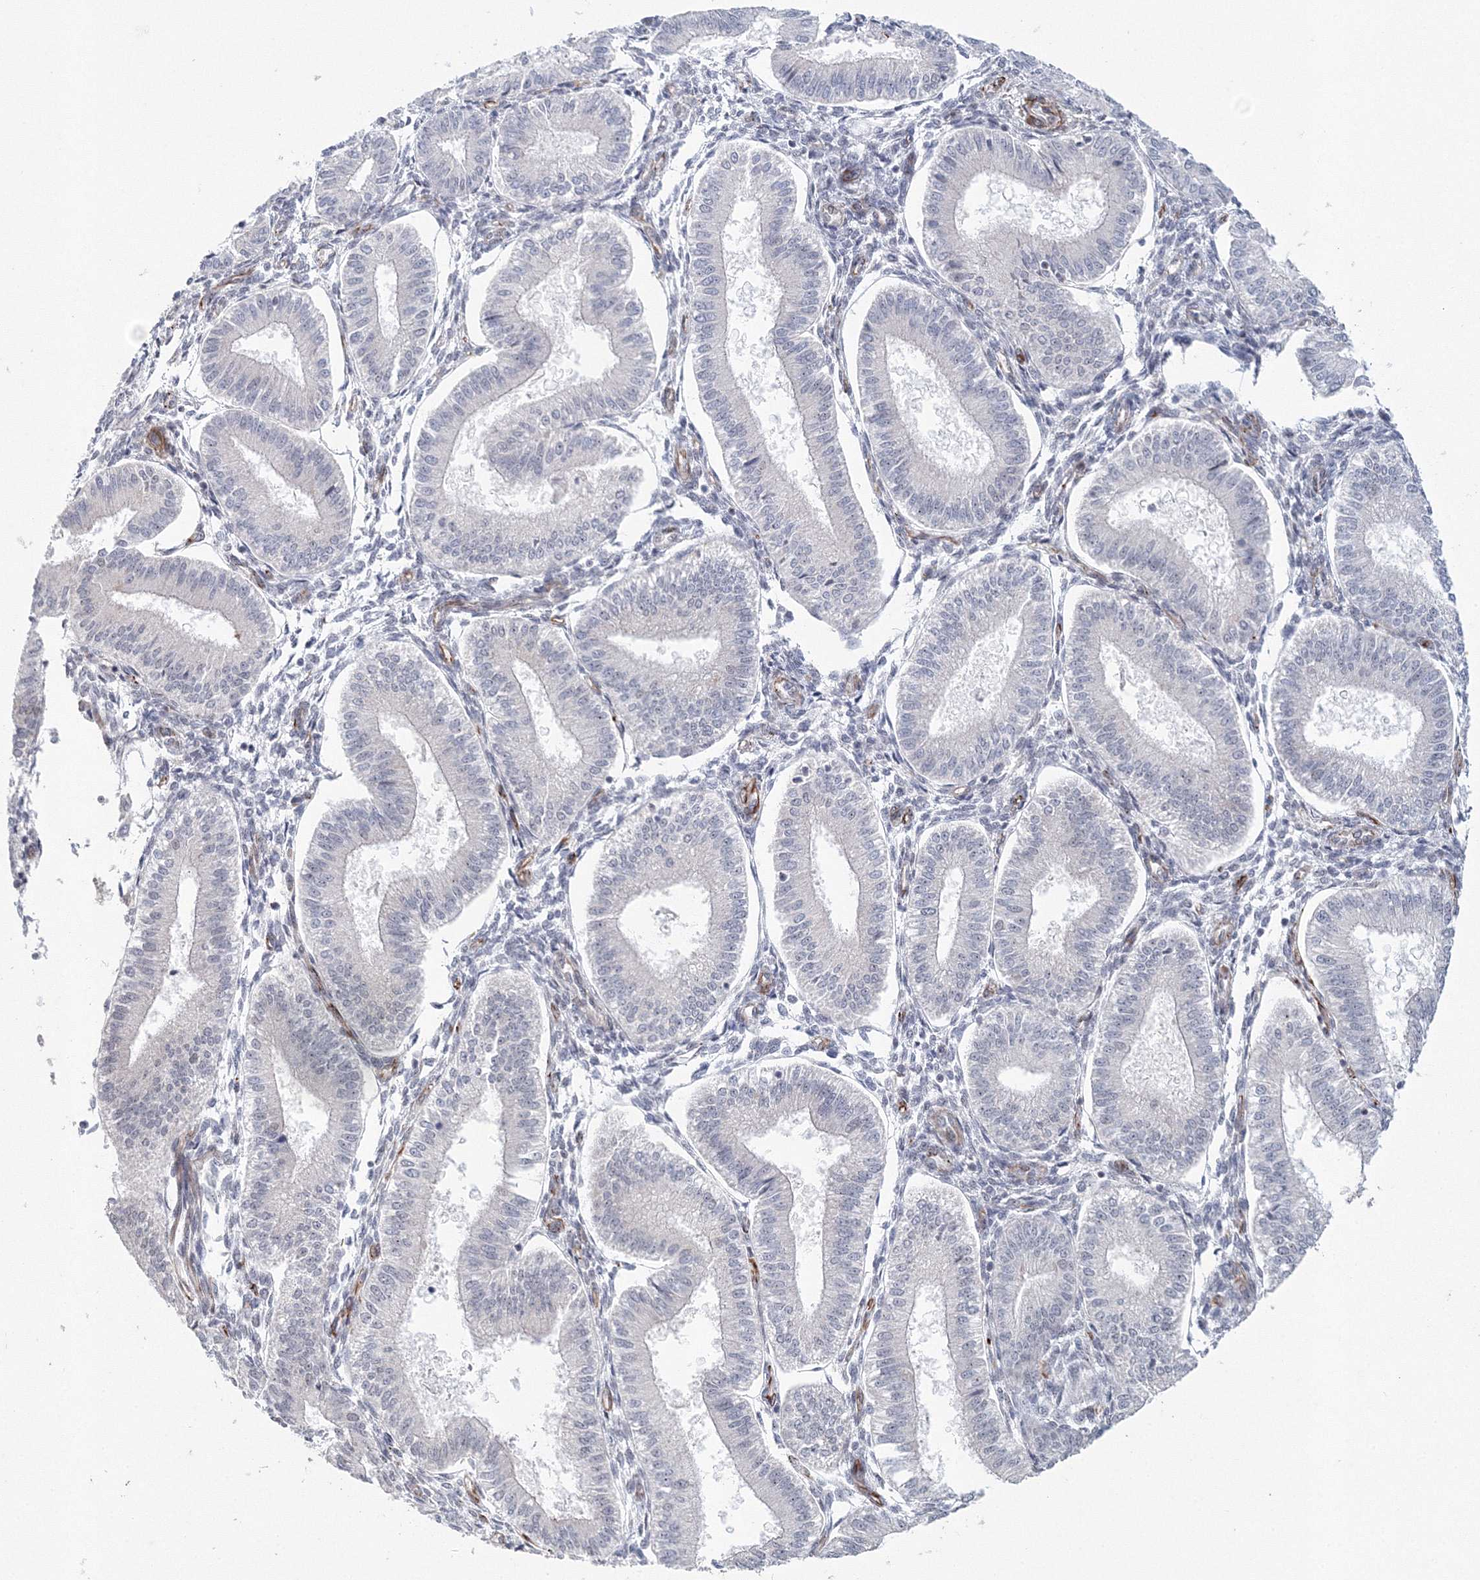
{"staining": {"intensity": "negative", "quantity": "none", "location": "none"}, "tissue": "endometrium", "cell_type": "Cells in endometrial stroma", "image_type": "normal", "snomed": [{"axis": "morphology", "description": "Normal tissue, NOS"}, {"axis": "topography", "description": "Endometrium"}], "caption": "DAB (3,3'-diaminobenzidine) immunohistochemical staining of benign human endometrium displays no significant expression in cells in endometrial stroma. (DAB (3,3'-diaminobenzidine) IHC, high magnification).", "gene": "SIRT7", "patient": {"sex": "female", "age": 39}}